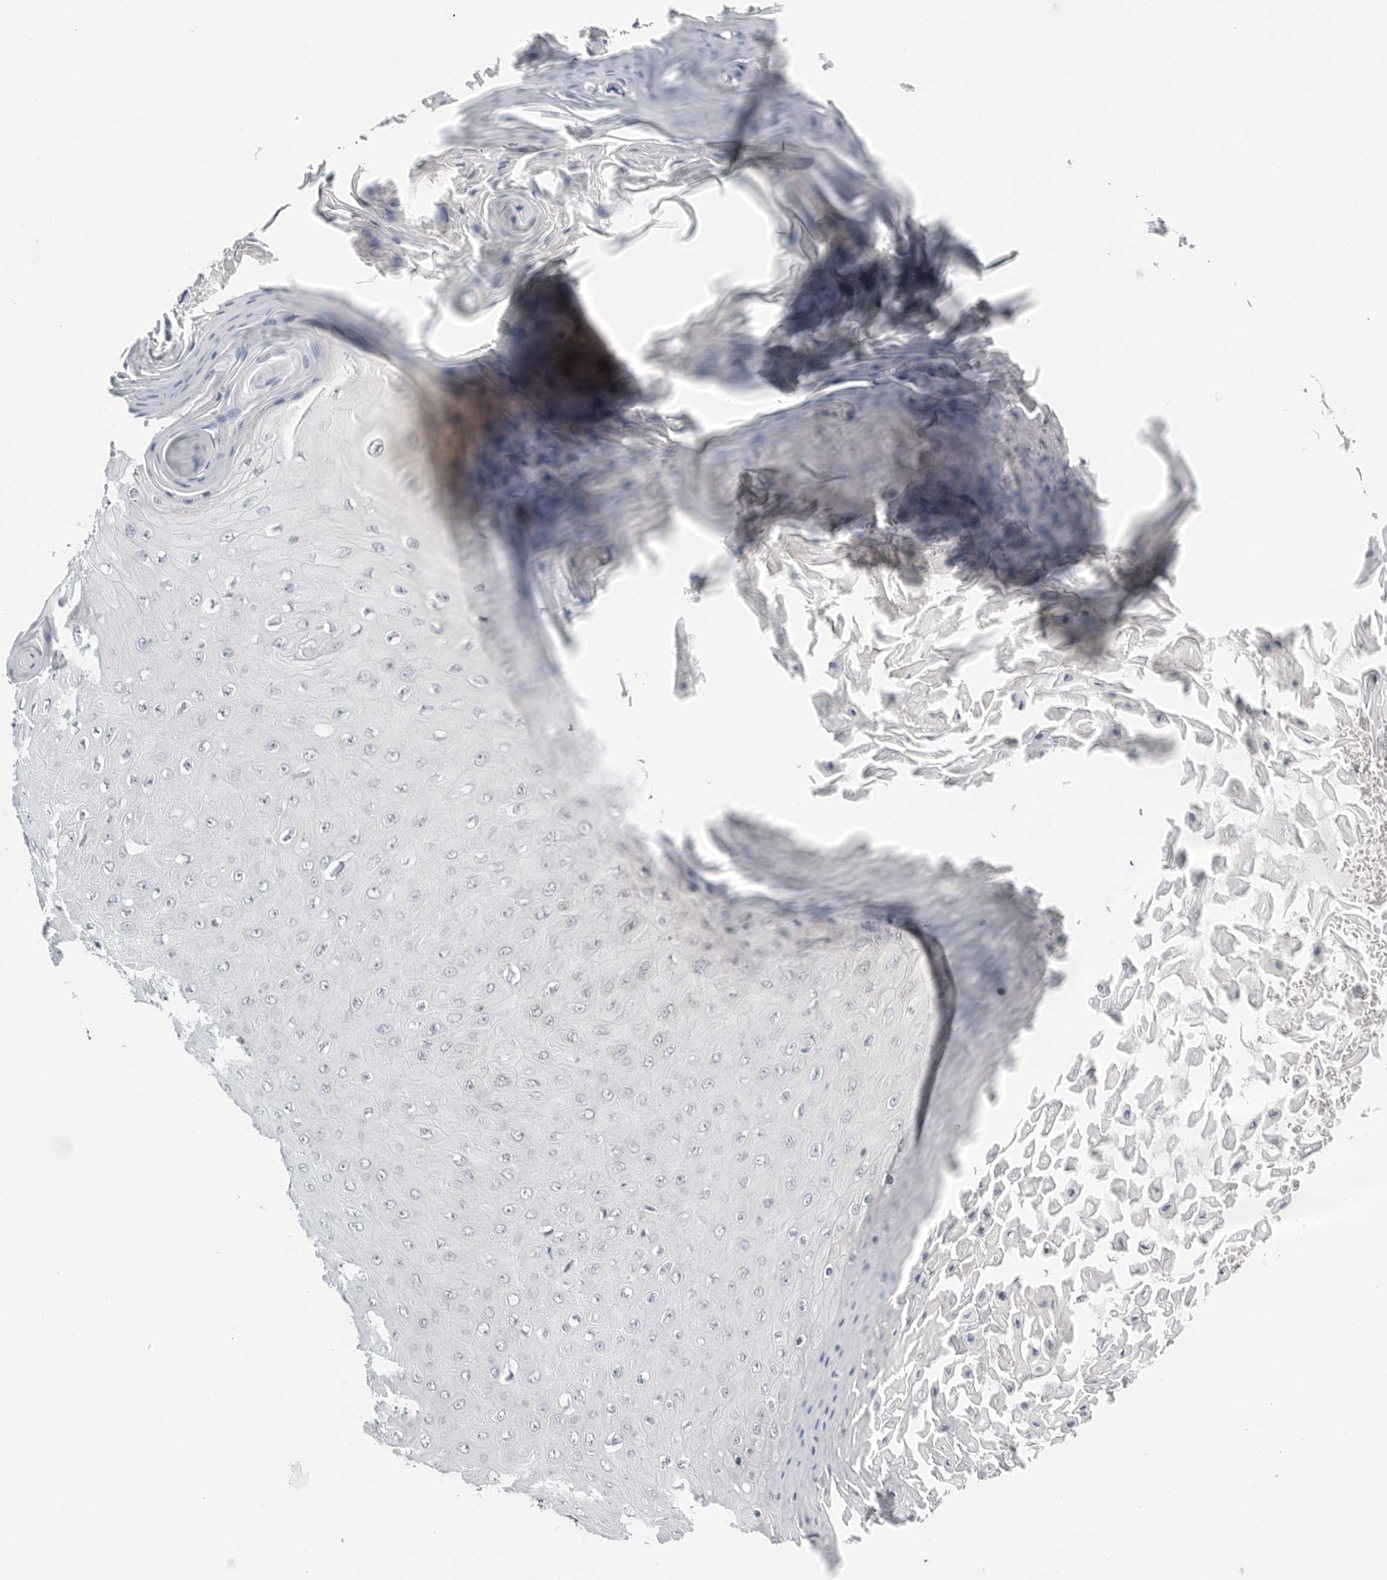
{"staining": {"intensity": "negative", "quantity": "none", "location": "none"}, "tissue": "skin cancer", "cell_type": "Tumor cells", "image_type": "cancer", "snomed": [{"axis": "morphology", "description": "Squamous cell carcinoma, NOS"}, {"axis": "topography", "description": "Skin"}], "caption": "Immunohistochemical staining of human skin cancer (squamous cell carcinoma) reveals no significant staining in tumor cells.", "gene": "MAP2K5", "patient": {"sex": "female", "age": 73}}